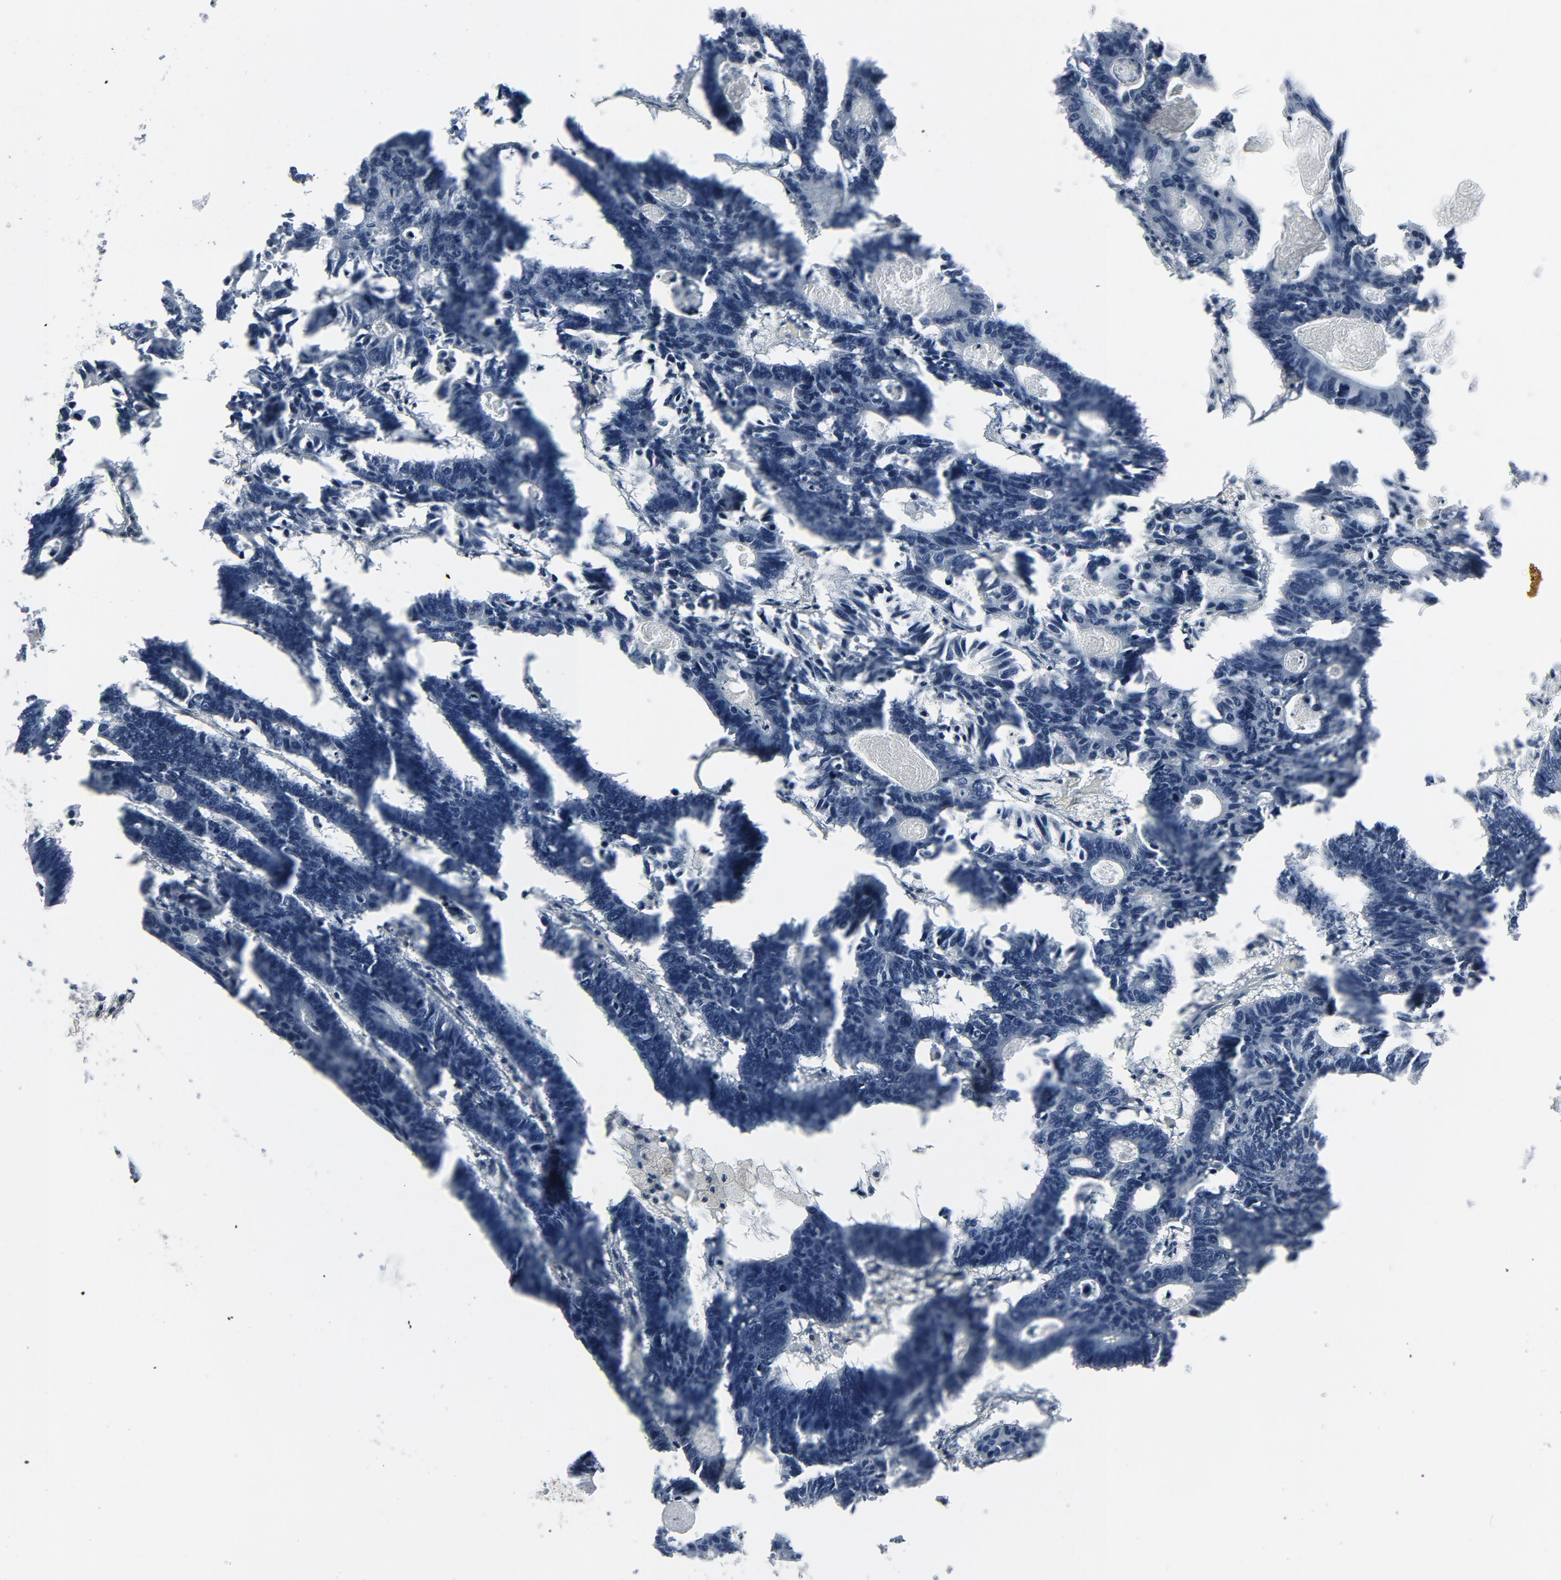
{"staining": {"intensity": "negative", "quantity": "none", "location": "none"}, "tissue": "colorectal cancer", "cell_type": "Tumor cells", "image_type": "cancer", "snomed": [{"axis": "morphology", "description": "Adenocarcinoma, NOS"}, {"axis": "topography", "description": "Colon"}], "caption": "Colorectal cancer was stained to show a protein in brown. There is no significant expression in tumor cells.", "gene": "STAT5A", "patient": {"sex": "female", "age": 55}}